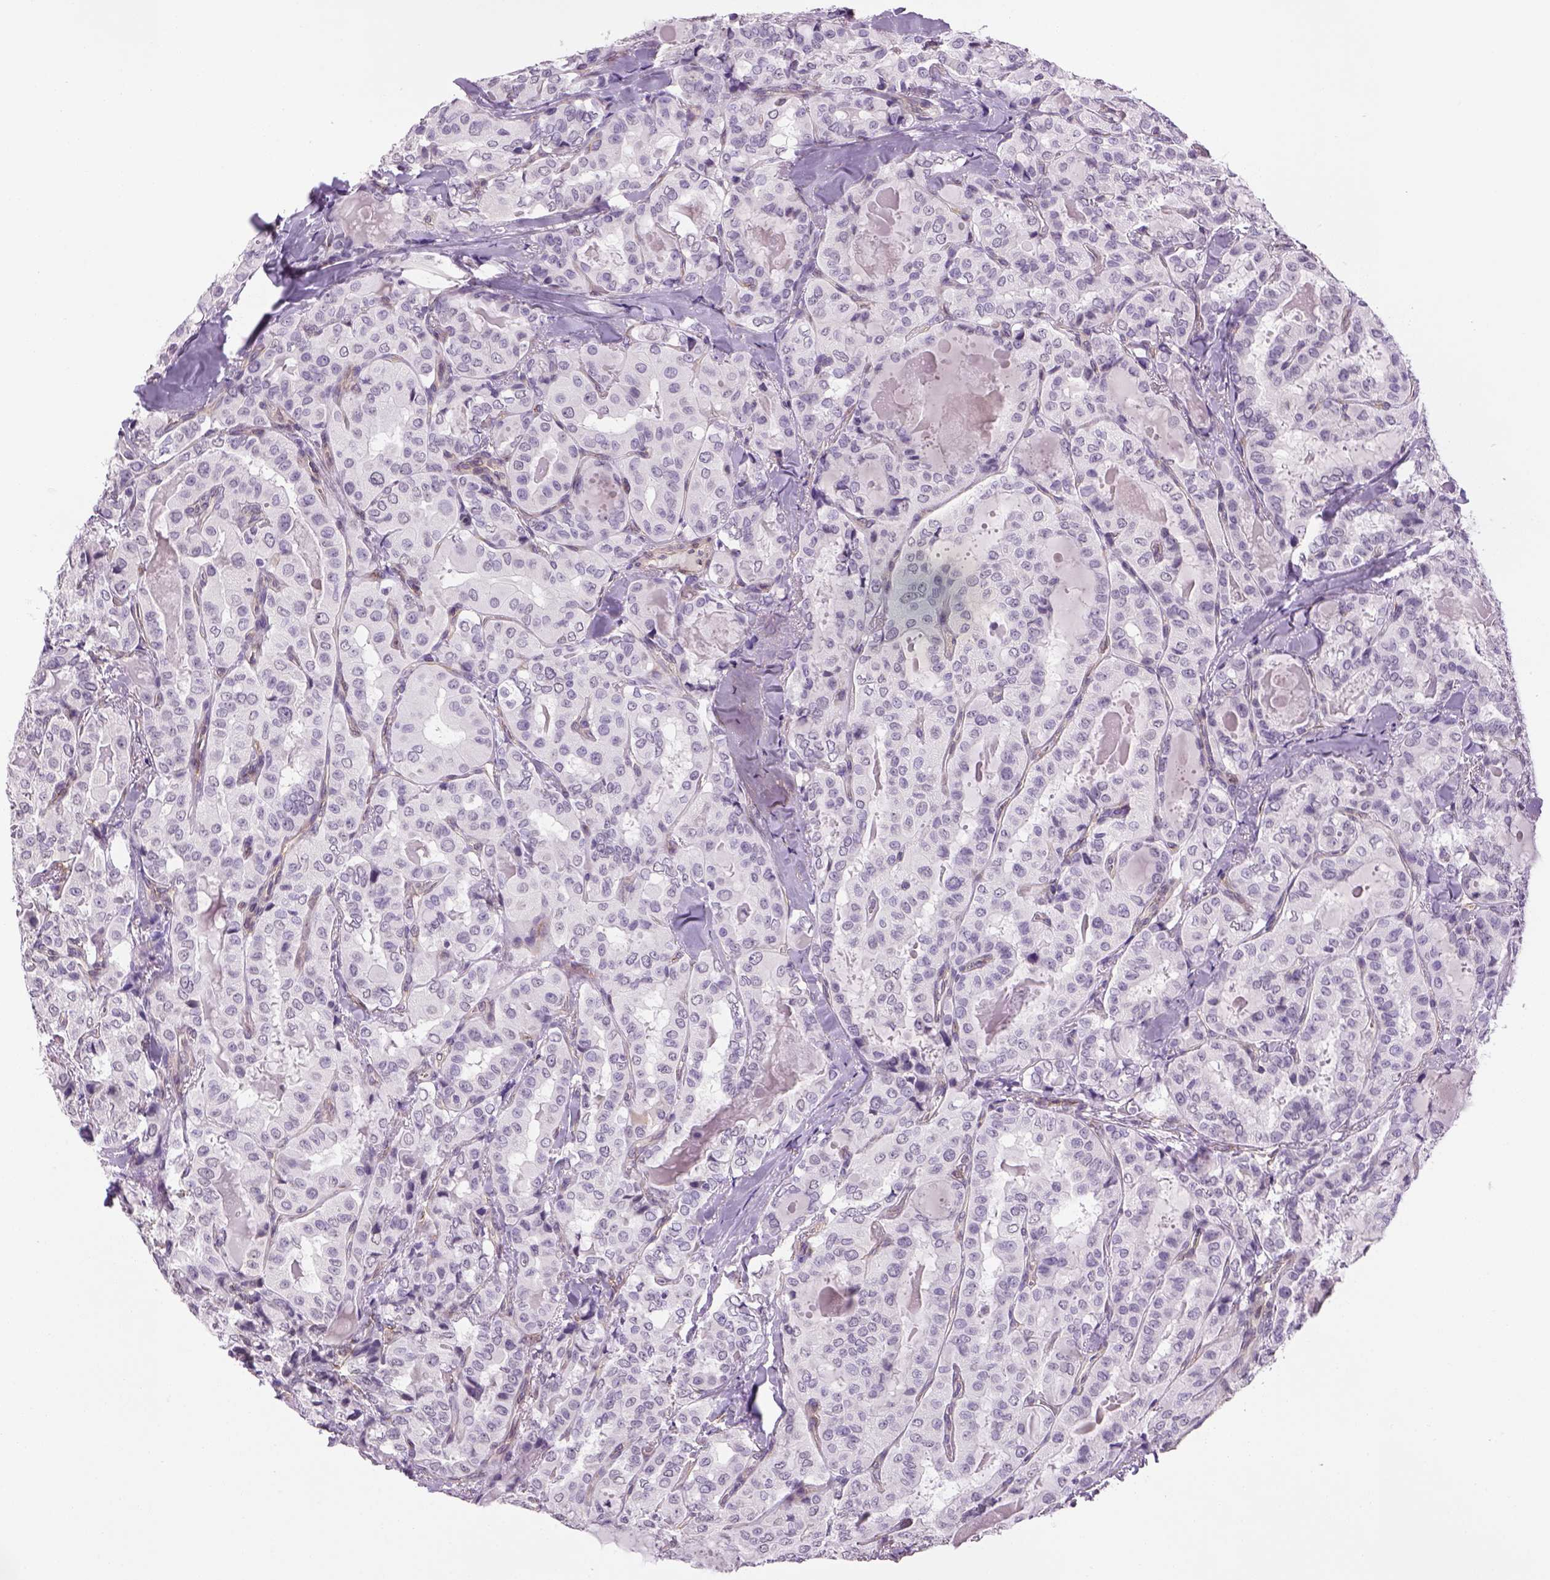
{"staining": {"intensity": "negative", "quantity": "none", "location": "none"}, "tissue": "thyroid cancer", "cell_type": "Tumor cells", "image_type": "cancer", "snomed": [{"axis": "morphology", "description": "Papillary adenocarcinoma, NOS"}, {"axis": "topography", "description": "Thyroid gland"}], "caption": "DAB immunohistochemical staining of human thyroid cancer (papillary adenocarcinoma) reveals no significant positivity in tumor cells.", "gene": "PRRT1", "patient": {"sex": "female", "age": 41}}